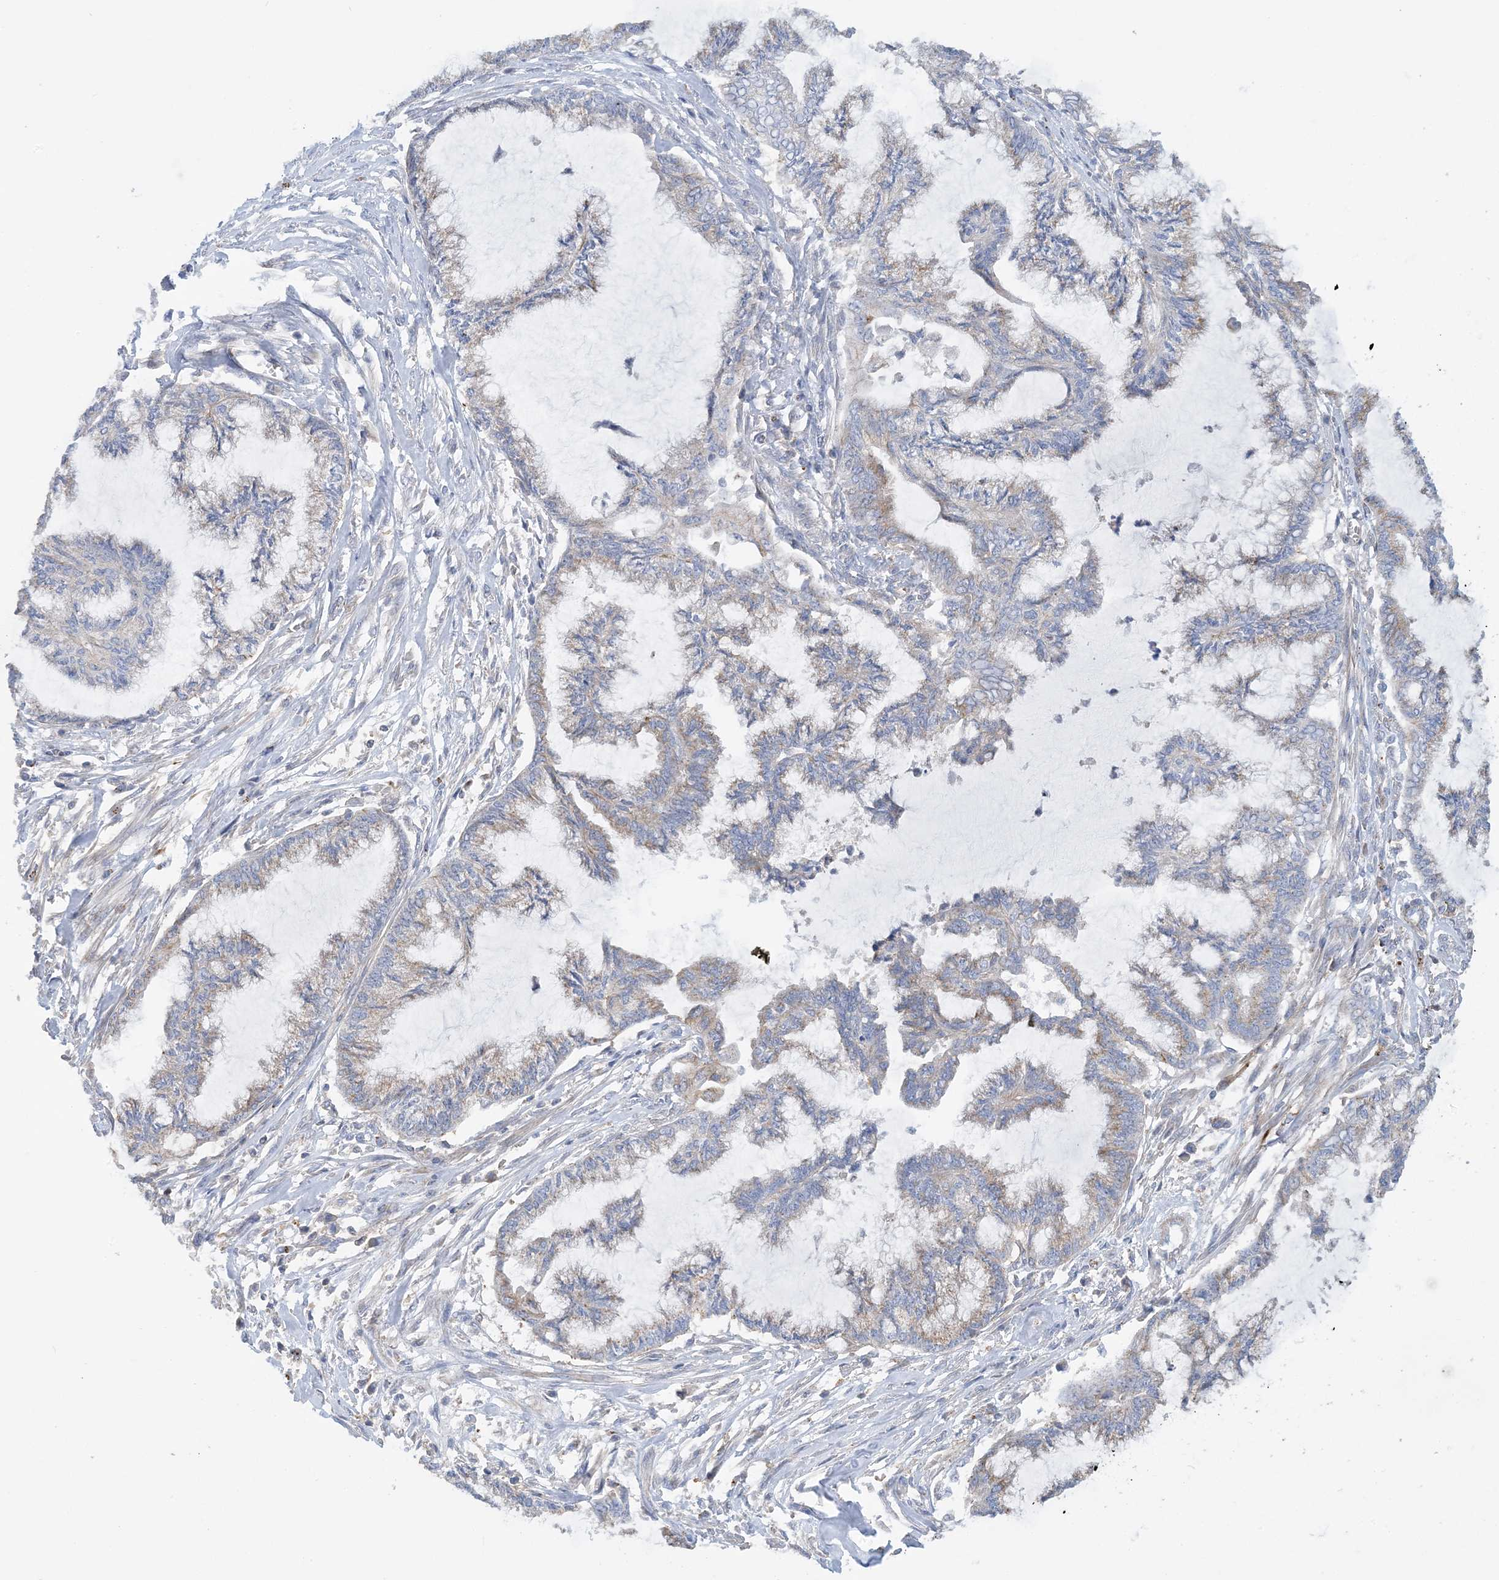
{"staining": {"intensity": "negative", "quantity": "none", "location": "none"}, "tissue": "endometrial cancer", "cell_type": "Tumor cells", "image_type": "cancer", "snomed": [{"axis": "morphology", "description": "Adenocarcinoma, NOS"}, {"axis": "topography", "description": "Endometrium"}], "caption": "Immunohistochemistry of adenocarcinoma (endometrial) exhibits no staining in tumor cells. (DAB IHC, high magnification).", "gene": "CALHM5", "patient": {"sex": "female", "age": 86}}